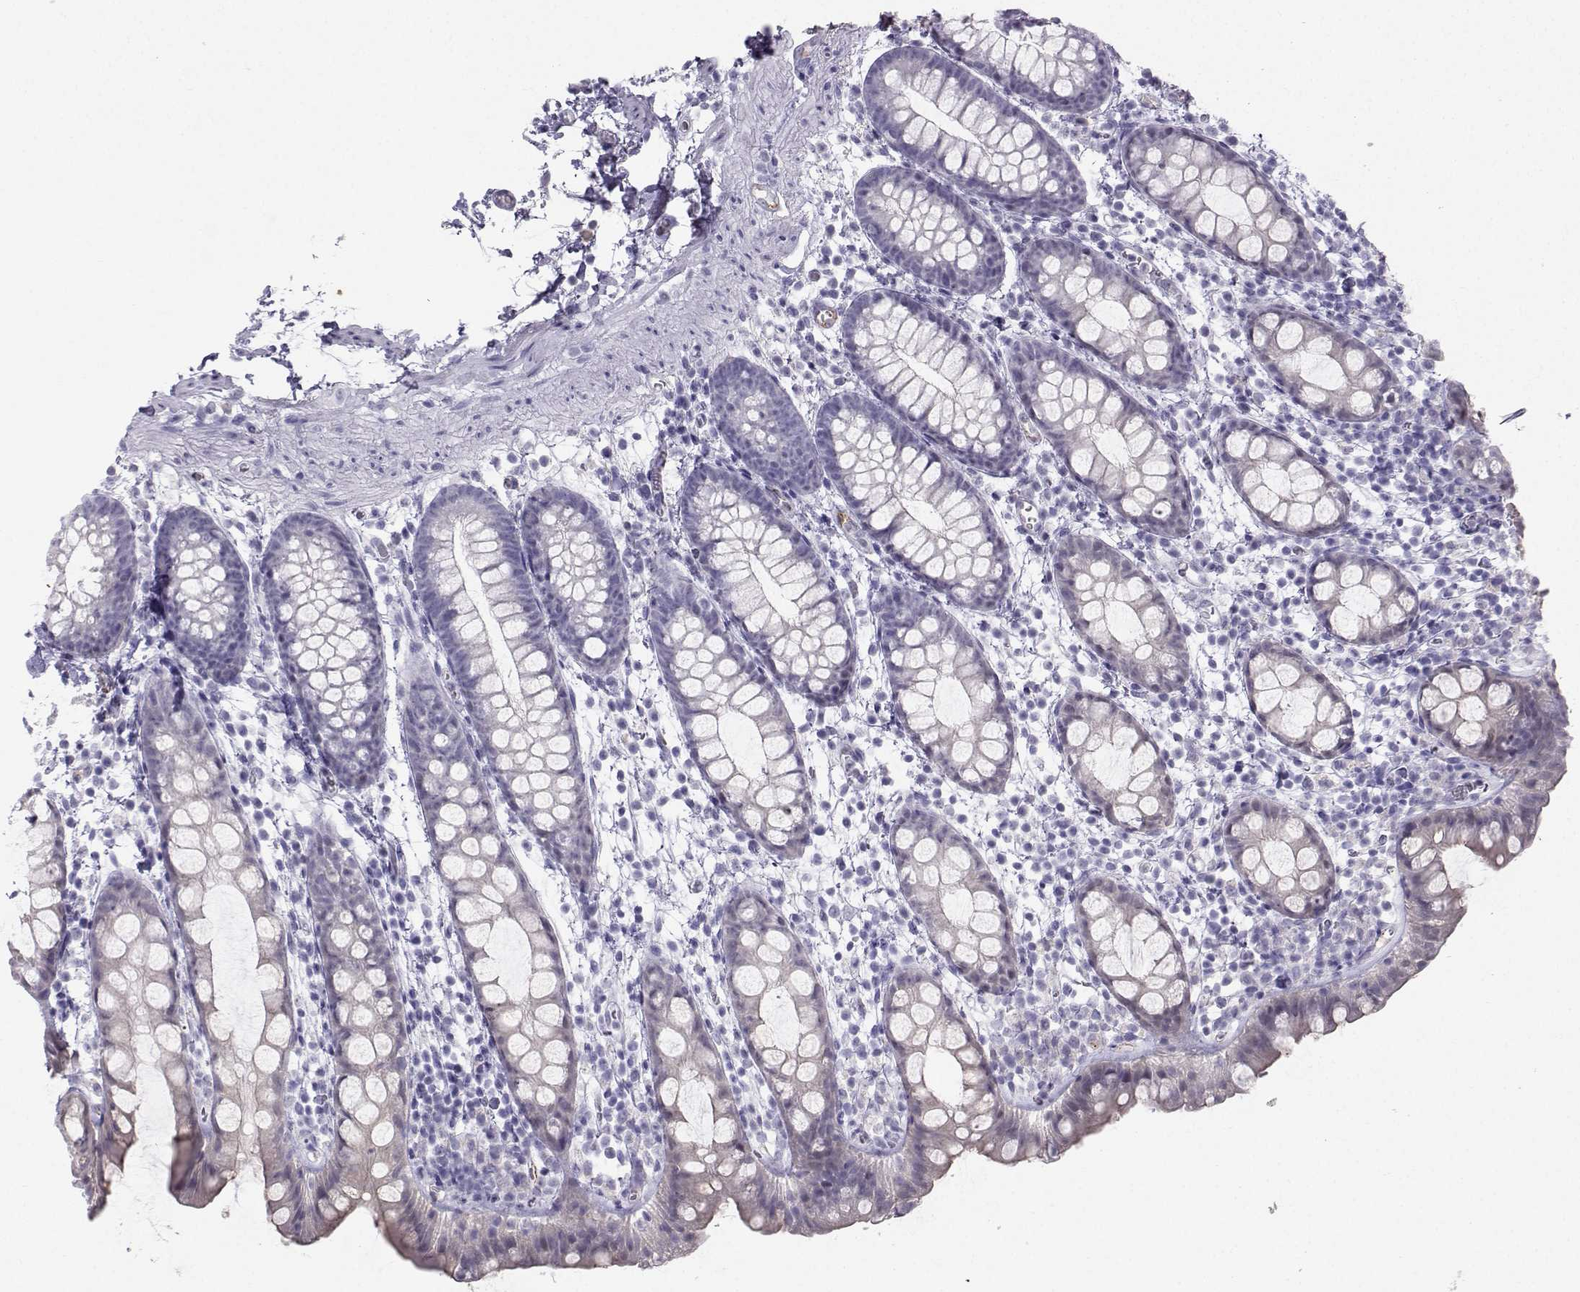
{"staining": {"intensity": "negative", "quantity": "none", "location": "none"}, "tissue": "rectum", "cell_type": "Glandular cells", "image_type": "normal", "snomed": [{"axis": "morphology", "description": "Normal tissue, NOS"}, {"axis": "topography", "description": "Rectum"}], "caption": "Histopathology image shows no significant protein staining in glandular cells of benign rectum. (IHC, brightfield microscopy, high magnification).", "gene": "IQCD", "patient": {"sex": "male", "age": 57}}